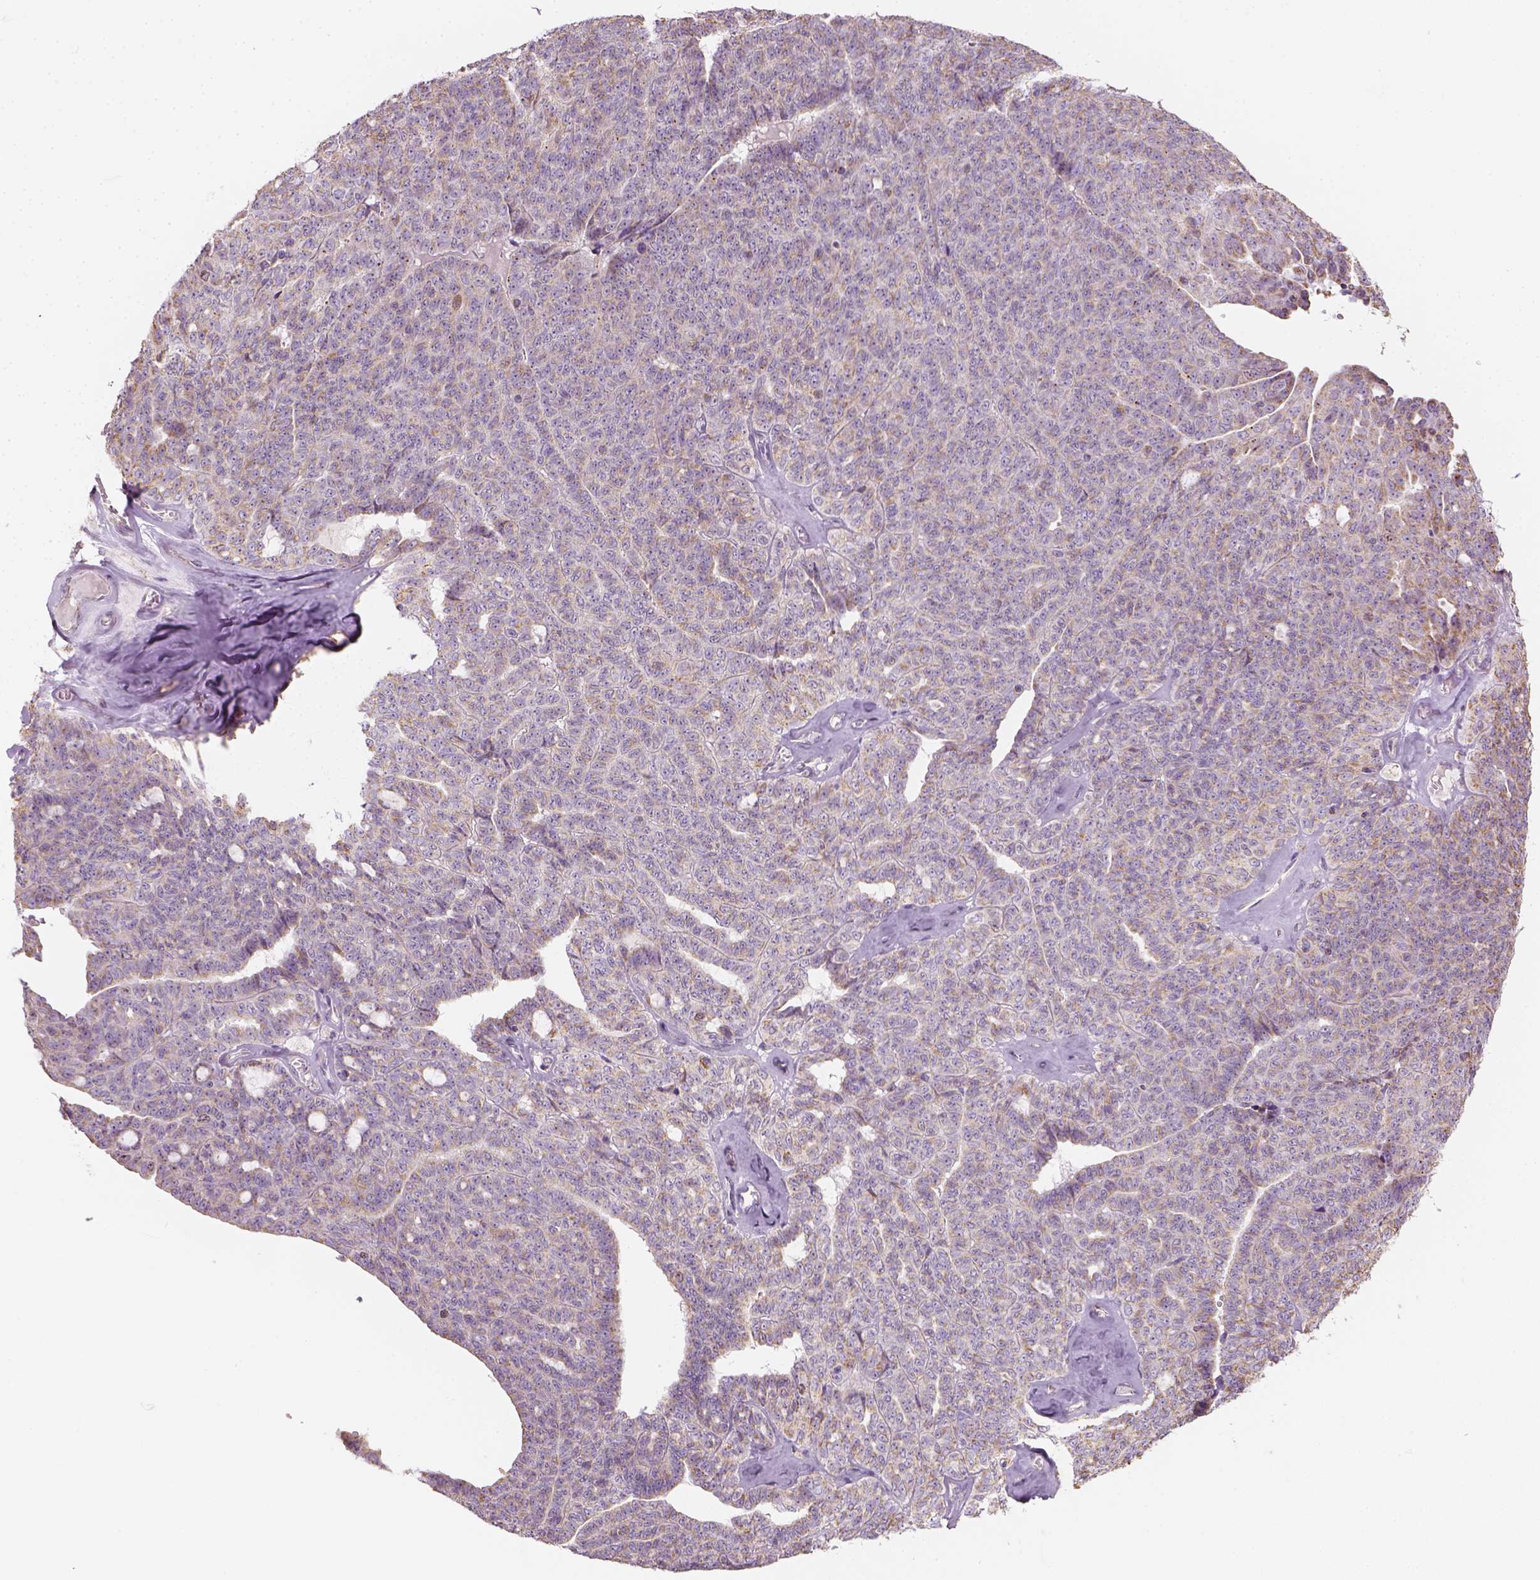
{"staining": {"intensity": "moderate", "quantity": ">75%", "location": "cytoplasmic/membranous"}, "tissue": "ovarian cancer", "cell_type": "Tumor cells", "image_type": "cancer", "snomed": [{"axis": "morphology", "description": "Cystadenocarcinoma, serous, NOS"}, {"axis": "topography", "description": "Ovary"}], "caption": "This photomicrograph shows immunohistochemistry (IHC) staining of human serous cystadenocarcinoma (ovarian), with medium moderate cytoplasmic/membranous staining in about >75% of tumor cells.", "gene": "LCA5", "patient": {"sex": "female", "age": 71}}